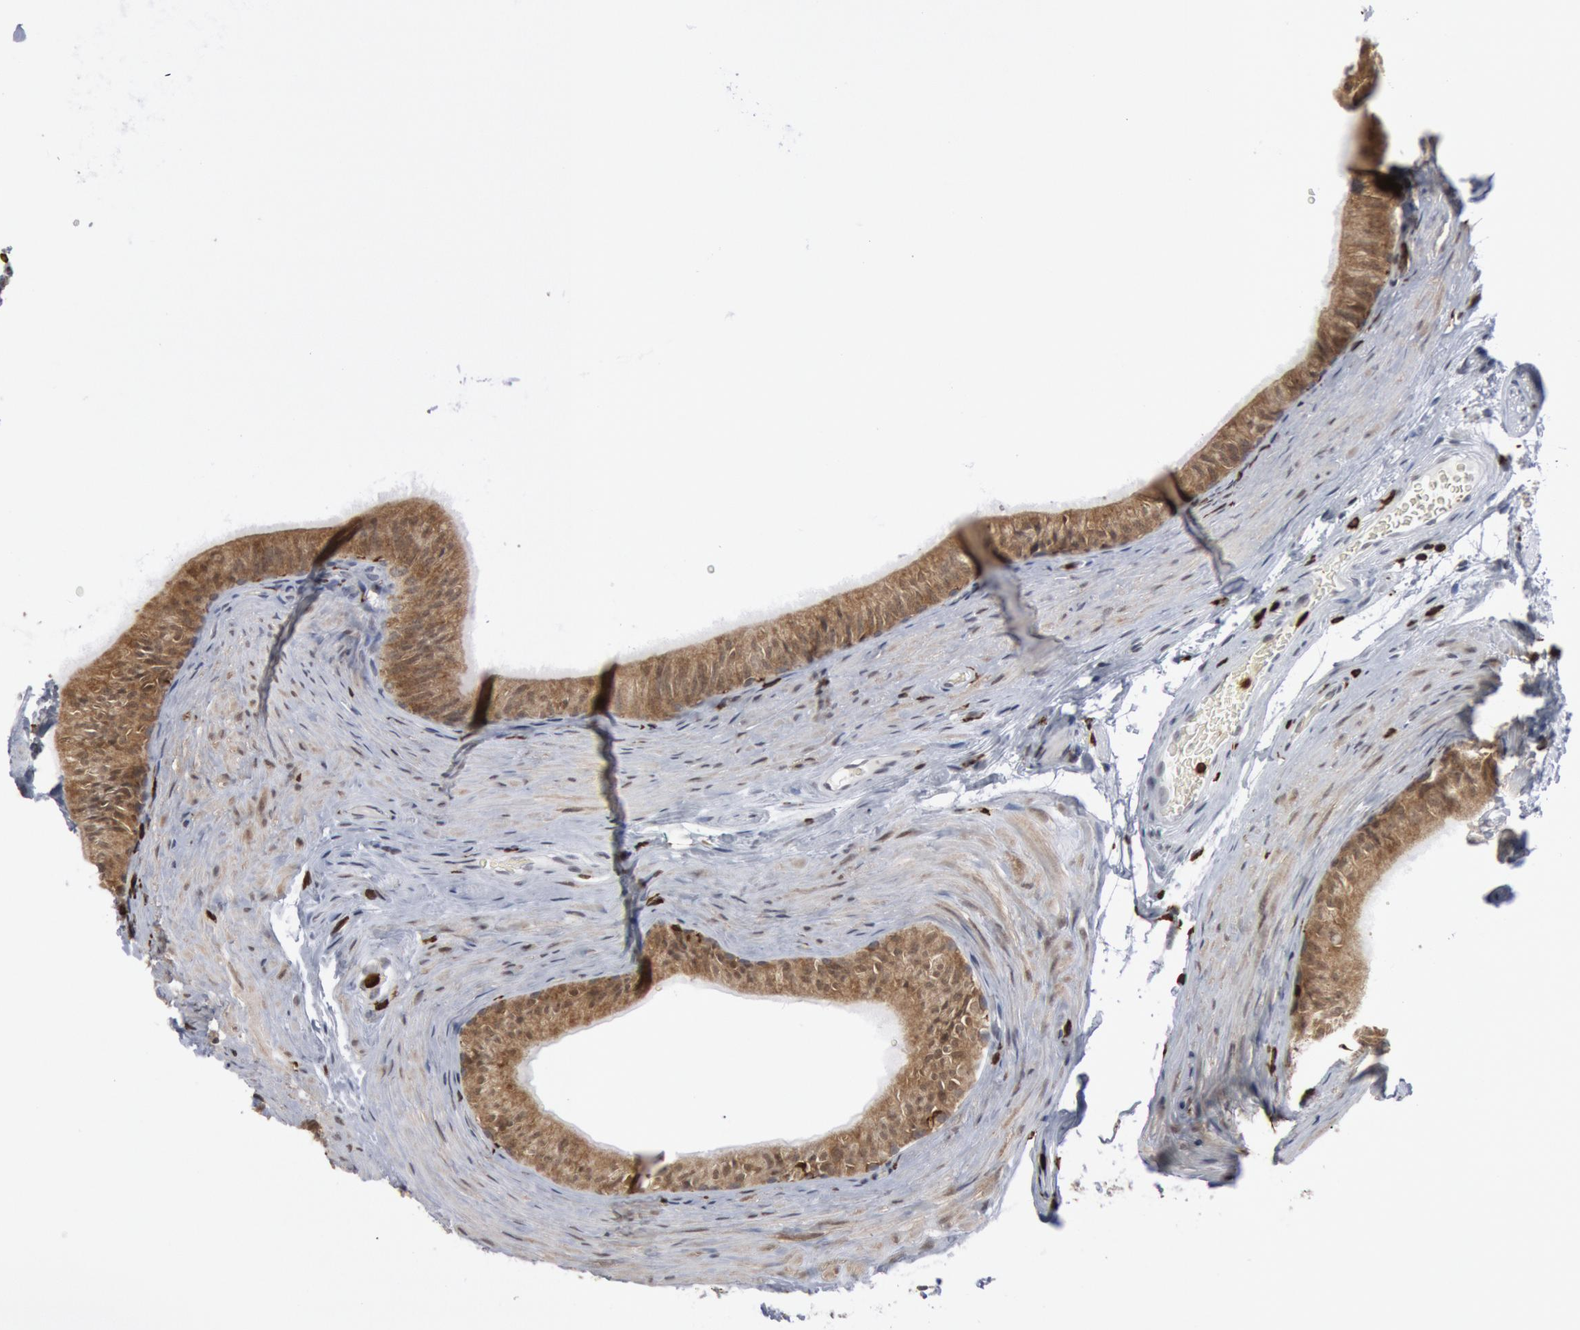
{"staining": {"intensity": "weak", "quantity": ">75%", "location": "cytoplasmic/membranous"}, "tissue": "epididymis", "cell_type": "Glandular cells", "image_type": "normal", "snomed": [{"axis": "morphology", "description": "Normal tissue, NOS"}, {"axis": "topography", "description": "Testis"}, {"axis": "topography", "description": "Epididymis"}], "caption": "Protein analysis of unremarkable epididymis displays weak cytoplasmic/membranous staining in approximately >75% of glandular cells. (DAB IHC with brightfield microscopy, high magnification).", "gene": "PTPN6", "patient": {"sex": "male", "age": 36}}